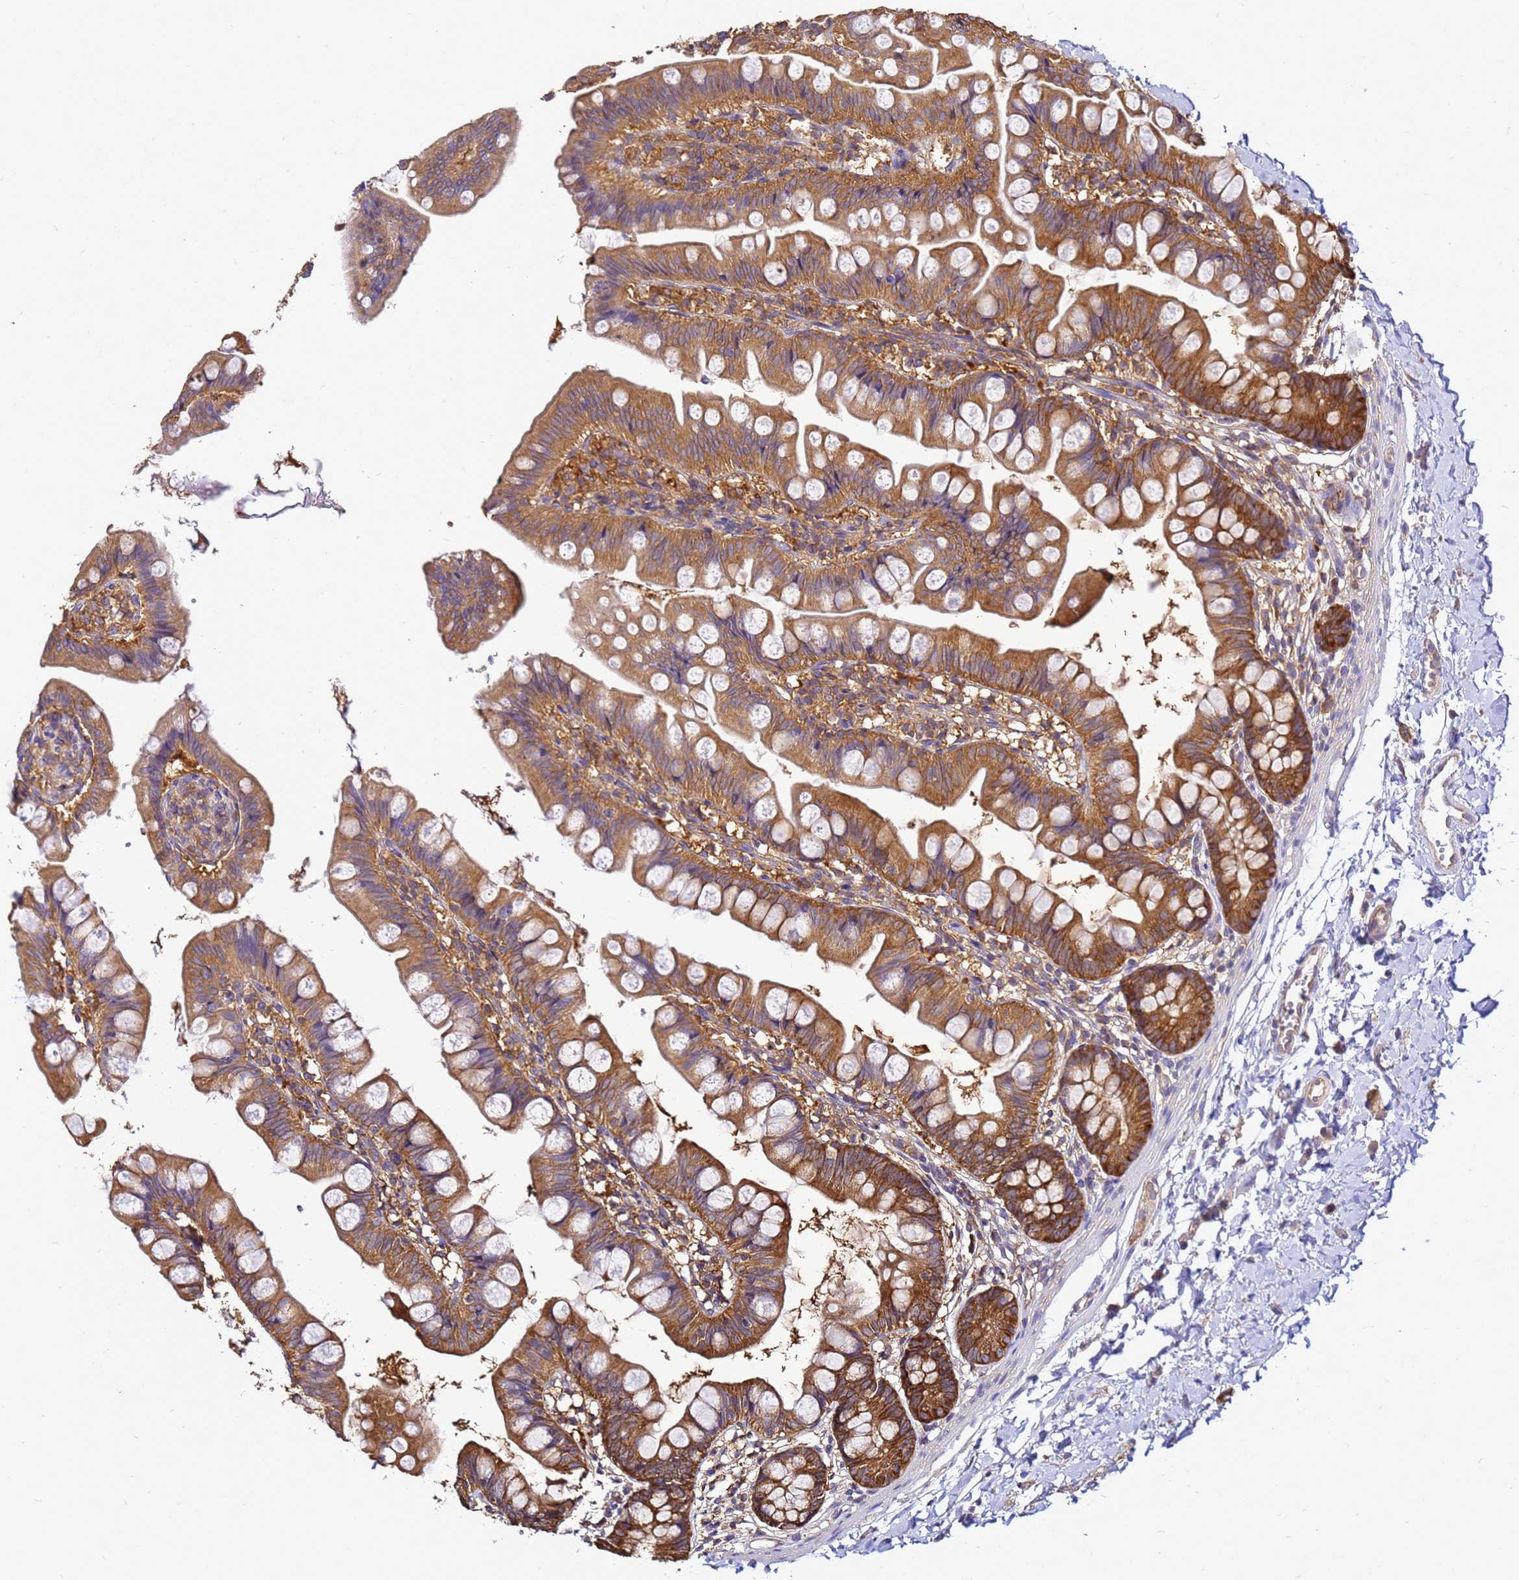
{"staining": {"intensity": "moderate", "quantity": "25%-75%", "location": "cytoplasmic/membranous"}, "tissue": "small intestine", "cell_type": "Glandular cells", "image_type": "normal", "snomed": [{"axis": "morphology", "description": "Normal tissue, NOS"}, {"axis": "topography", "description": "Small intestine"}], "caption": "Protein staining of normal small intestine exhibits moderate cytoplasmic/membranous staining in about 25%-75% of glandular cells.", "gene": "NARS1", "patient": {"sex": "male", "age": 7}}